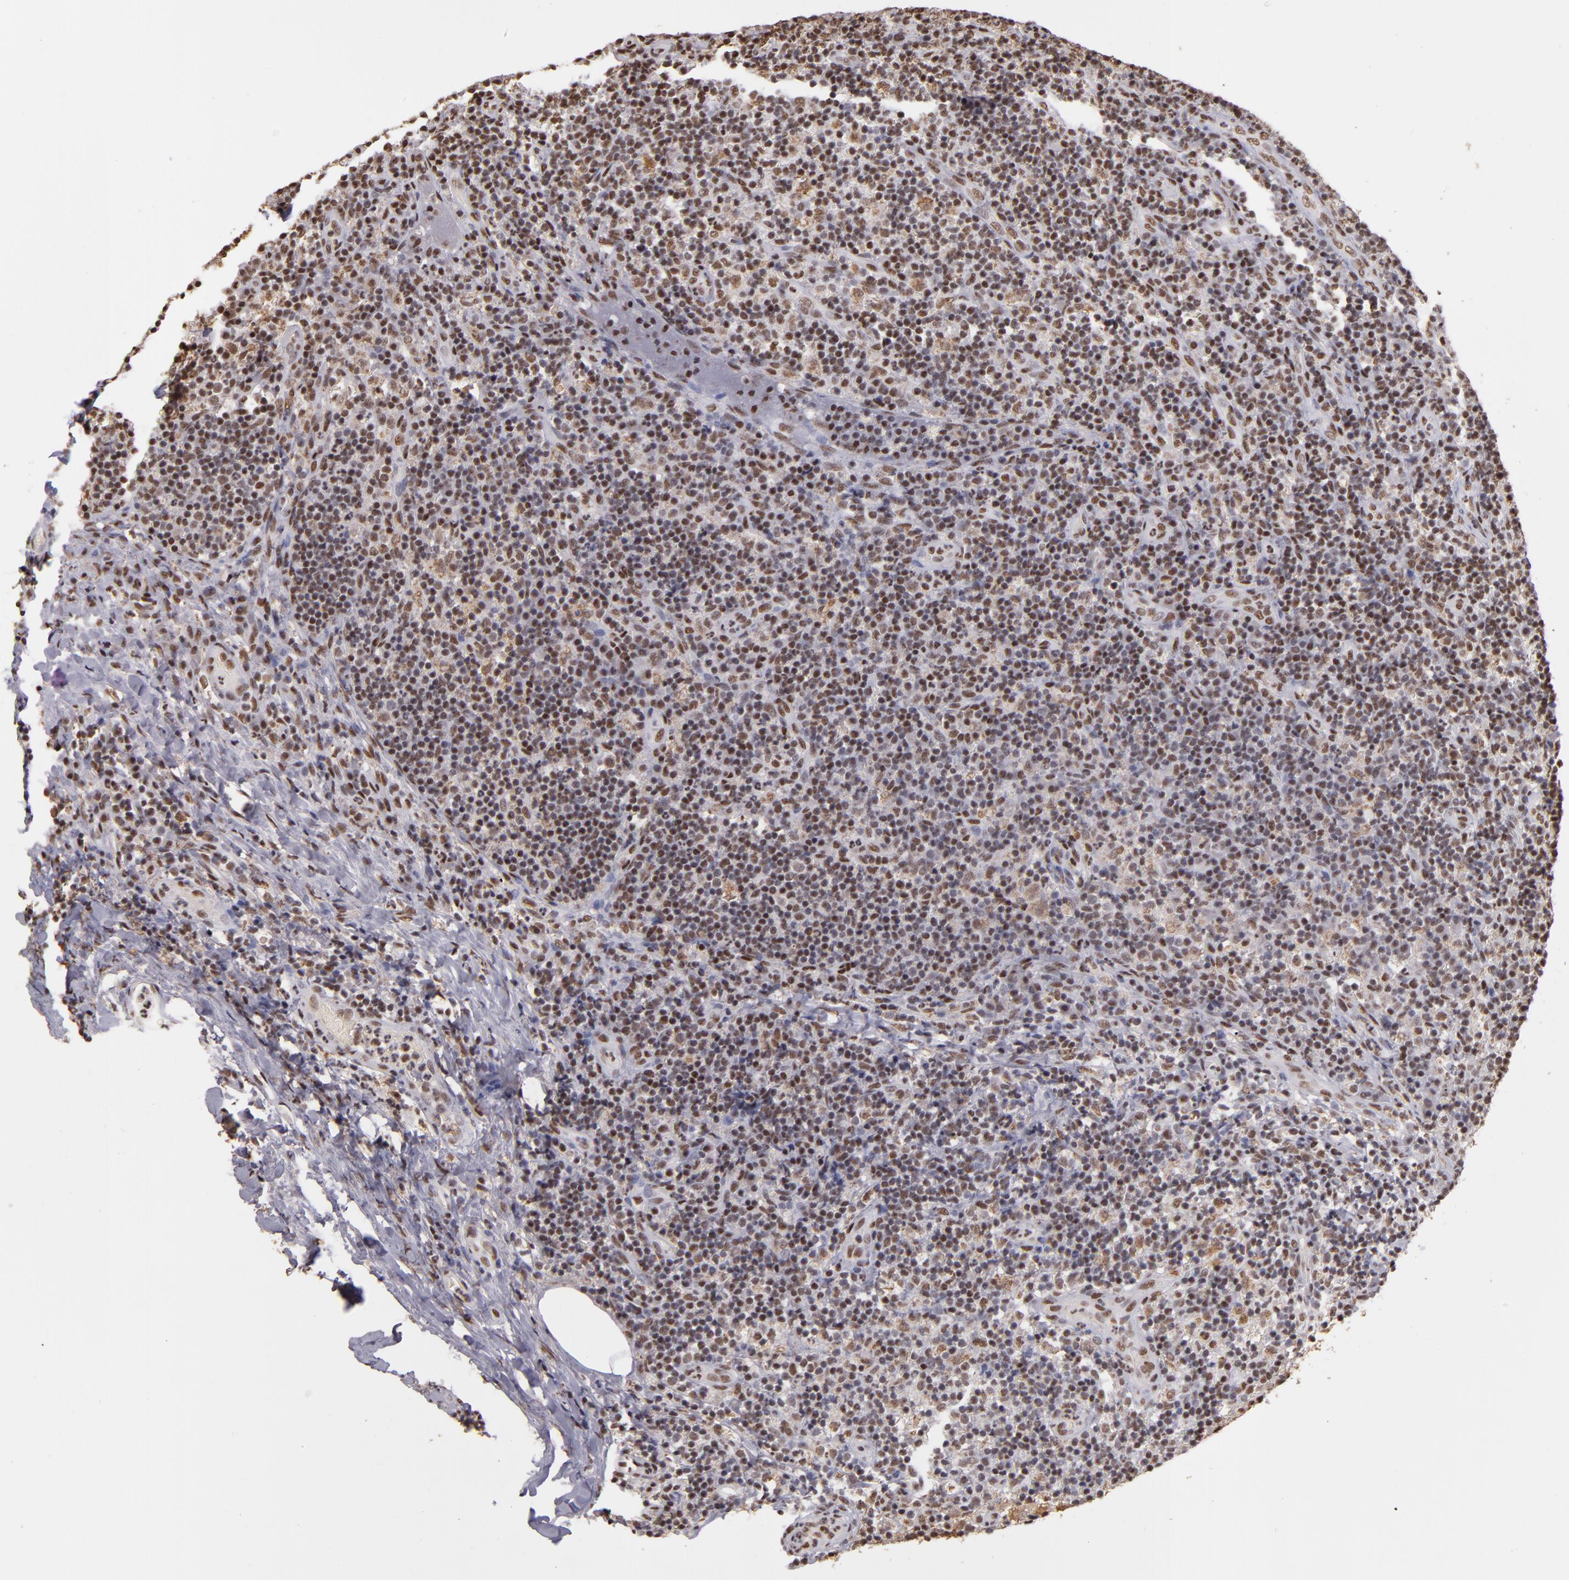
{"staining": {"intensity": "moderate", "quantity": ">75%", "location": "nuclear"}, "tissue": "lymph node", "cell_type": "Germinal center cells", "image_type": "normal", "snomed": [{"axis": "morphology", "description": "Normal tissue, NOS"}, {"axis": "morphology", "description": "Inflammation, NOS"}, {"axis": "topography", "description": "Lymph node"}], "caption": "High-magnification brightfield microscopy of unremarkable lymph node stained with DAB (brown) and counterstained with hematoxylin (blue). germinal center cells exhibit moderate nuclear expression is identified in about>75% of cells.", "gene": "SP1", "patient": {"sex": "male", "age": 46}}